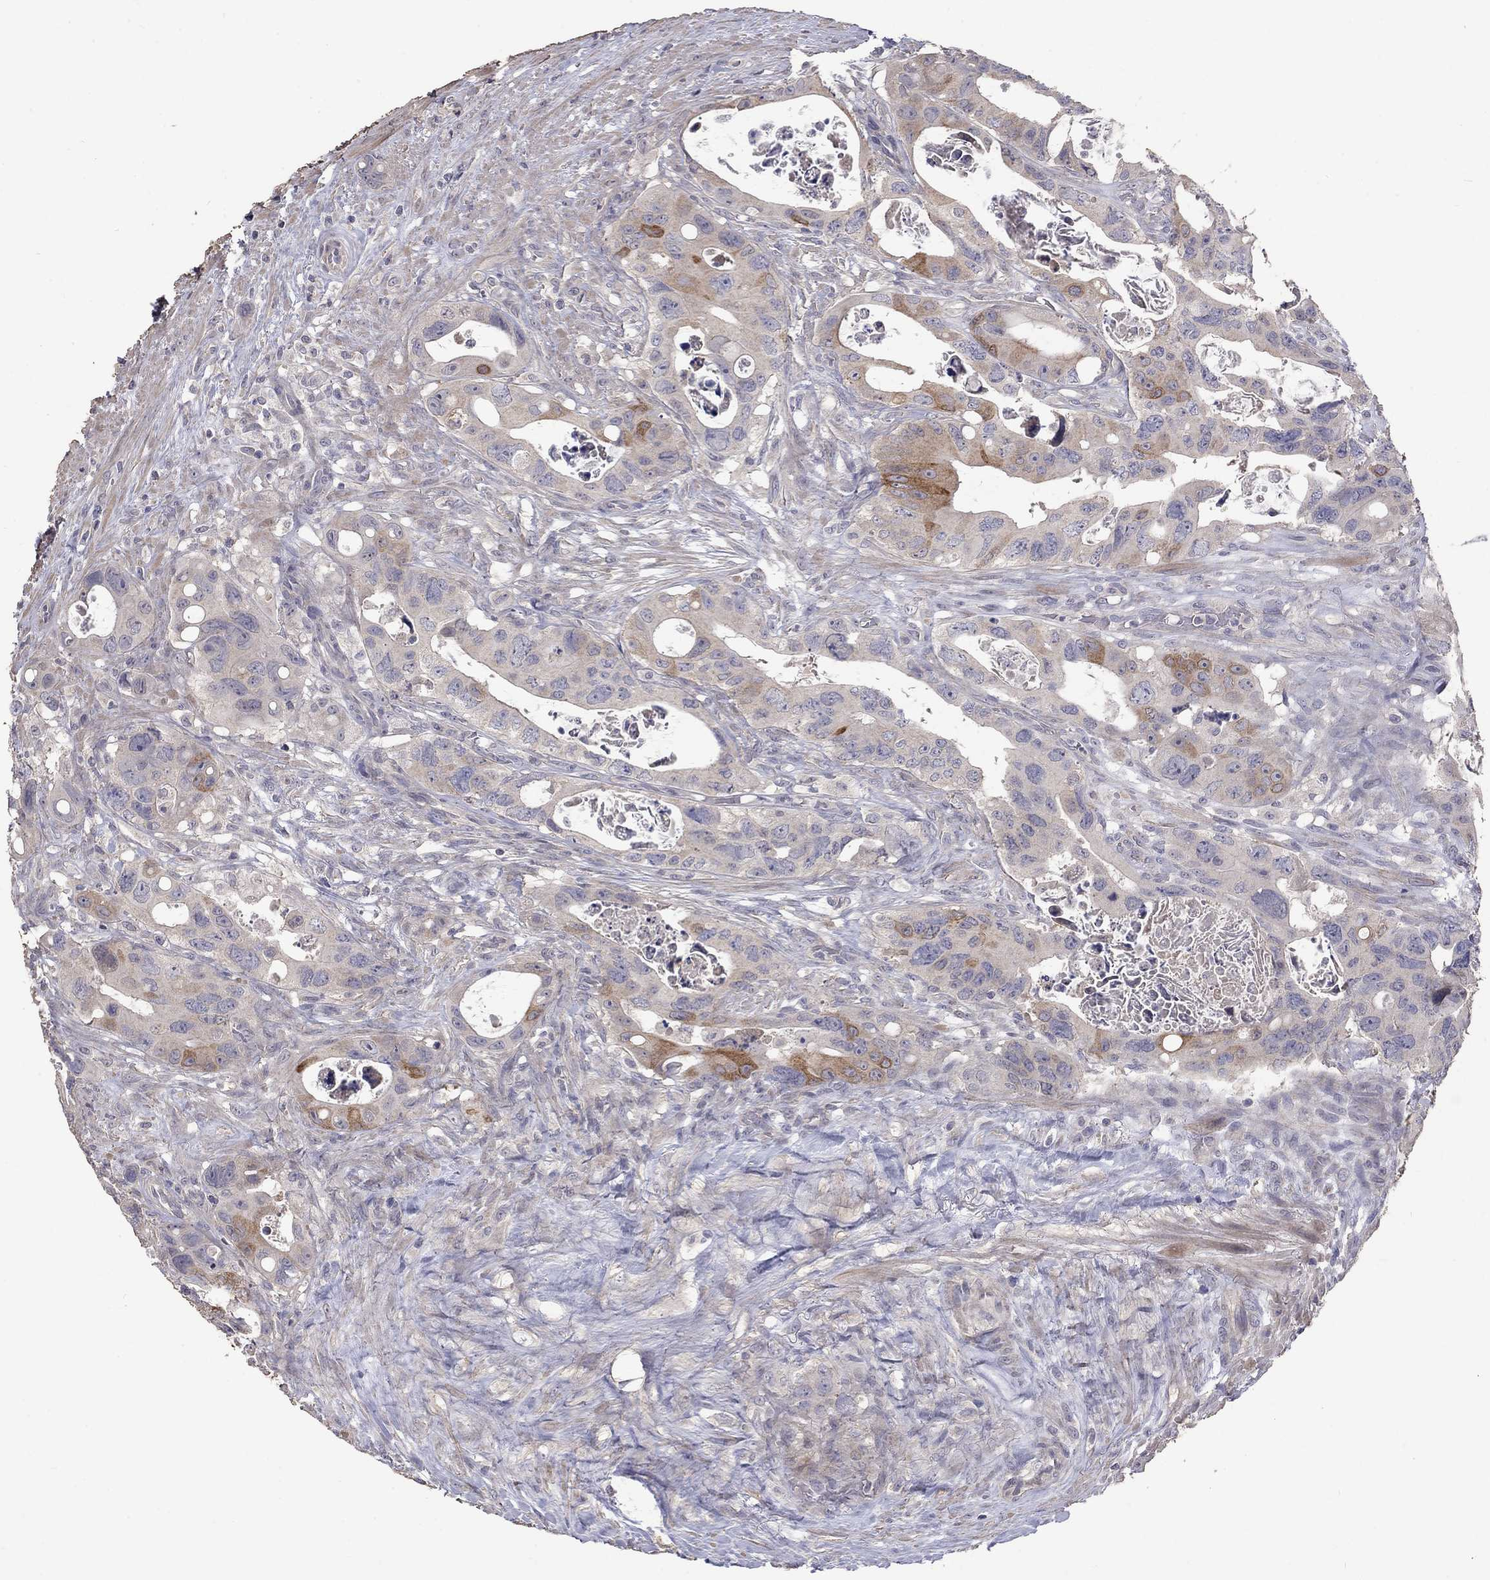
{"staining": {"intensity": "moderate", "quantity": "<25%", "location": "cytoplasmic/membranous"}, "tissue": "colorectal cancer", "cell_type": "Tumor cells", "image_type": "cancer", "snomed": [{"axis": "morphology", "description": "Adenocarcinoma, NOS"}, {"axis": "topography", "description": "Rectum"}], "caption": "Adenocarcinoma (colorectal) stained with a brown dye shows moderate cytoplasmic/membranous positive expression in about <25% of tumor cells.", "gene": "SLC39A14", "patient": {"sex": "male", "age": 64}}